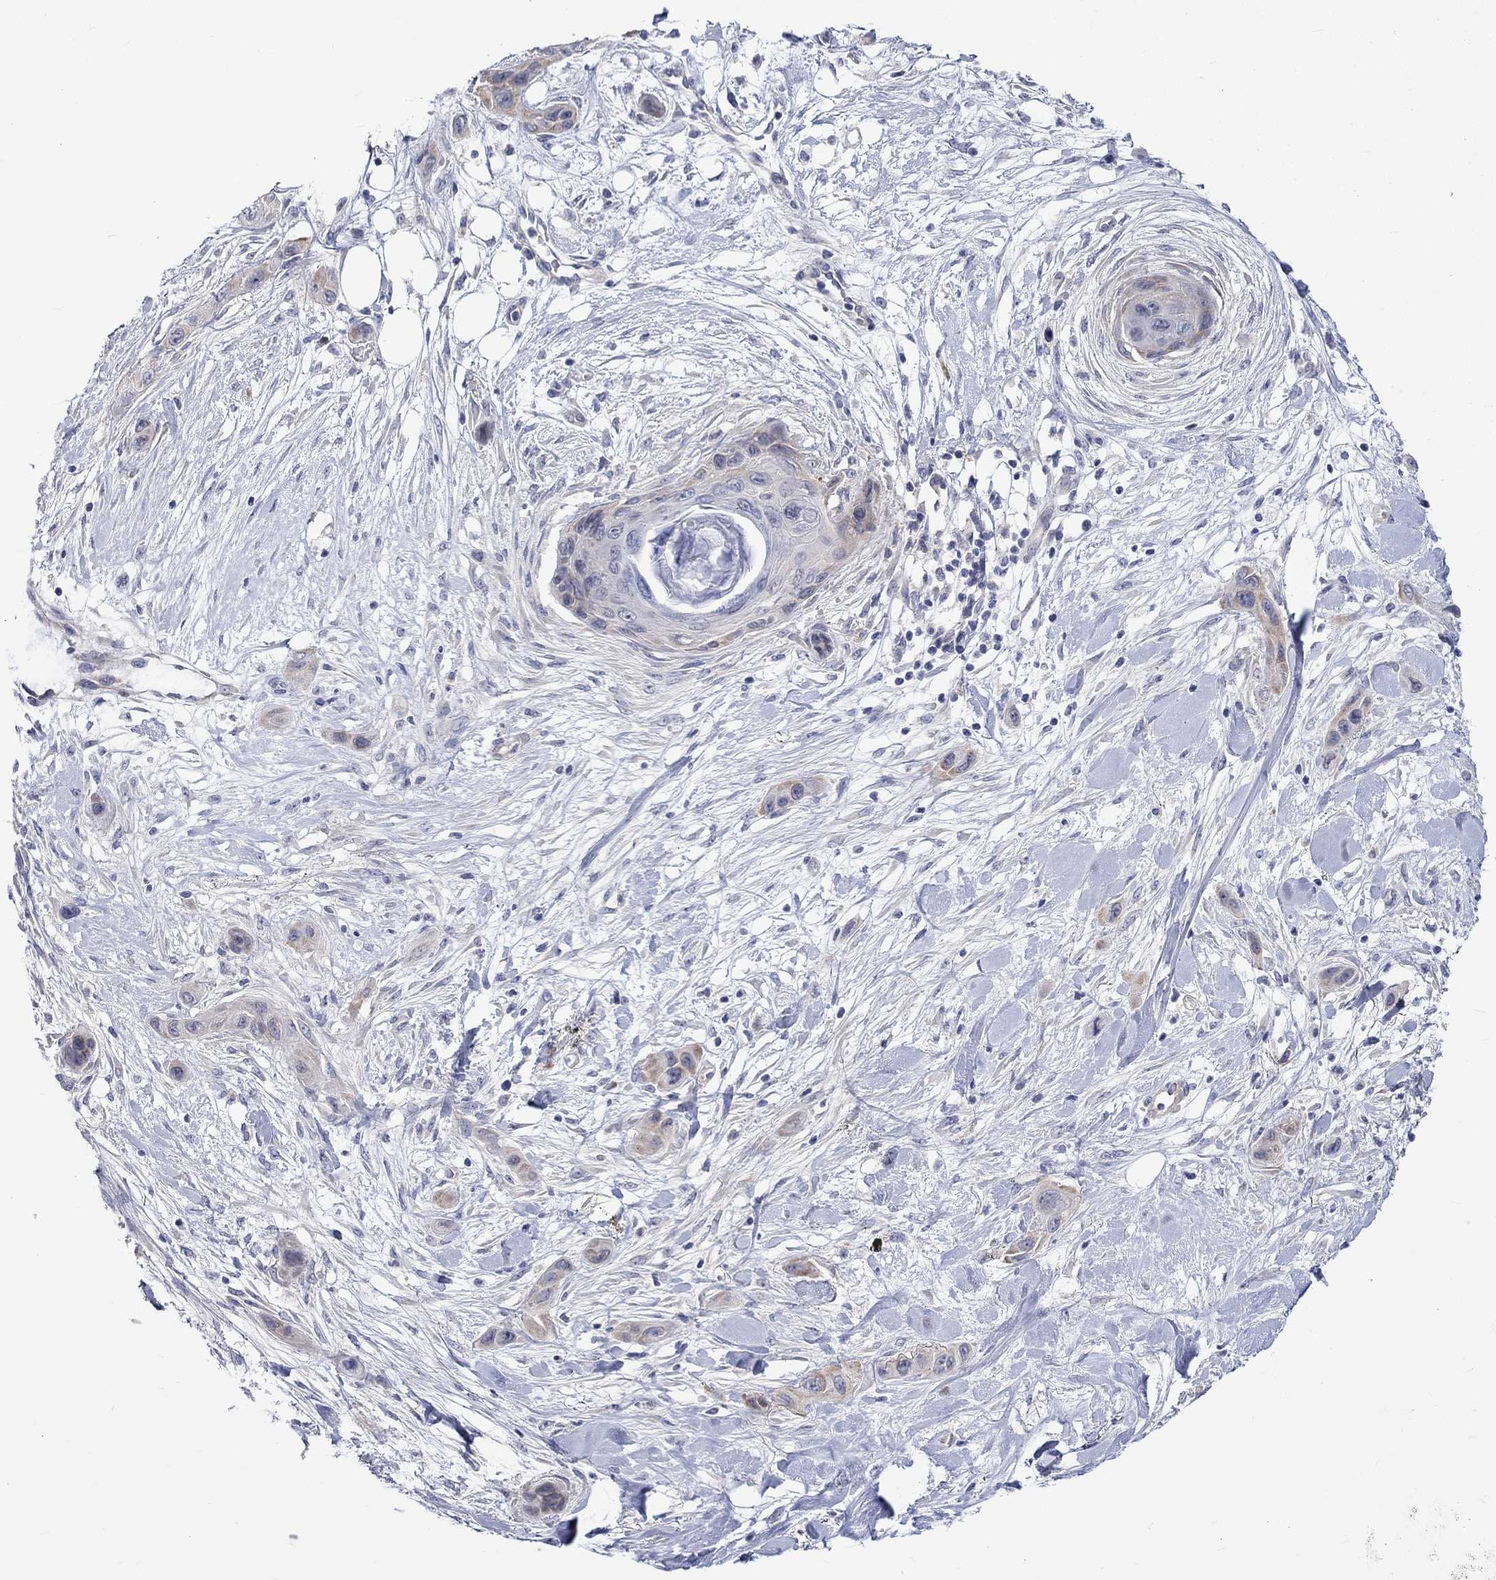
{"staining": {"intensity": "negative", "quantity": "none", "location": "none"}, "tissue": "skin cancer", "cell_type": "Tumor cells", "image_type": "cancer", "snomed": [{"axis": "morphology", "description": "Squamous cell carcinoma, NOS"}, {"axis": "topography", "description": "Skin"}], "caption": "IHC of skin cancer shows no expression in tumor cells.", "gene": "CERS1", "patient": {"sex": "male", "age": 79}}